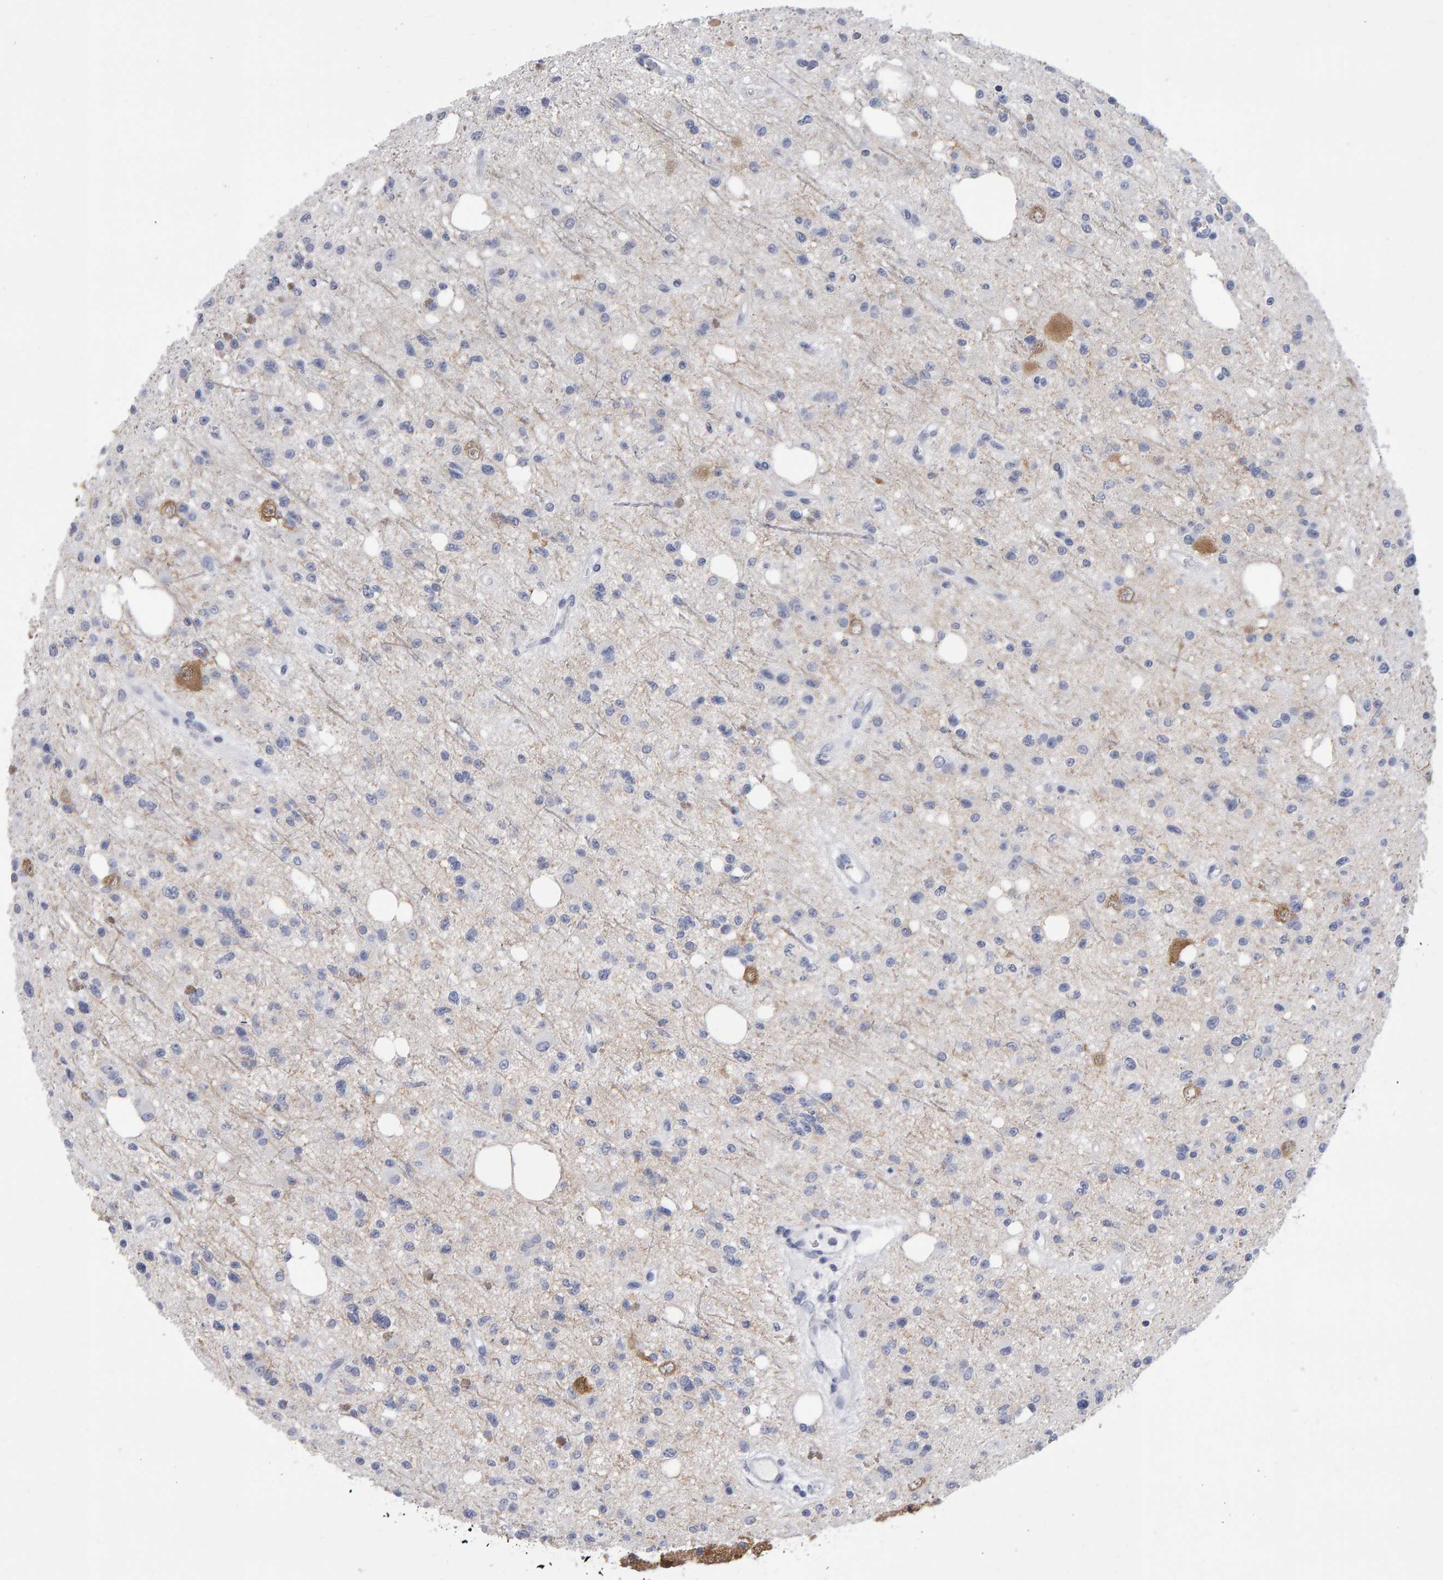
{"staining": {"intensity": "negative", "quantity": "none", "location": "none"}, "tissue": "glioma", "cell_type": "Tumor cells", "image_type": "cancer", "snomed": [{"axis": "morphology", "description": "Glioma, malignant, High grade"}, {"axis": "topography", "description": "Brain"}], "caption": "A micrograph of human malignant glioma (high-grade) is negative for staining in tumor cells.", "gene": "NCDN", "patient": {"sex": "female", "age": 62}}